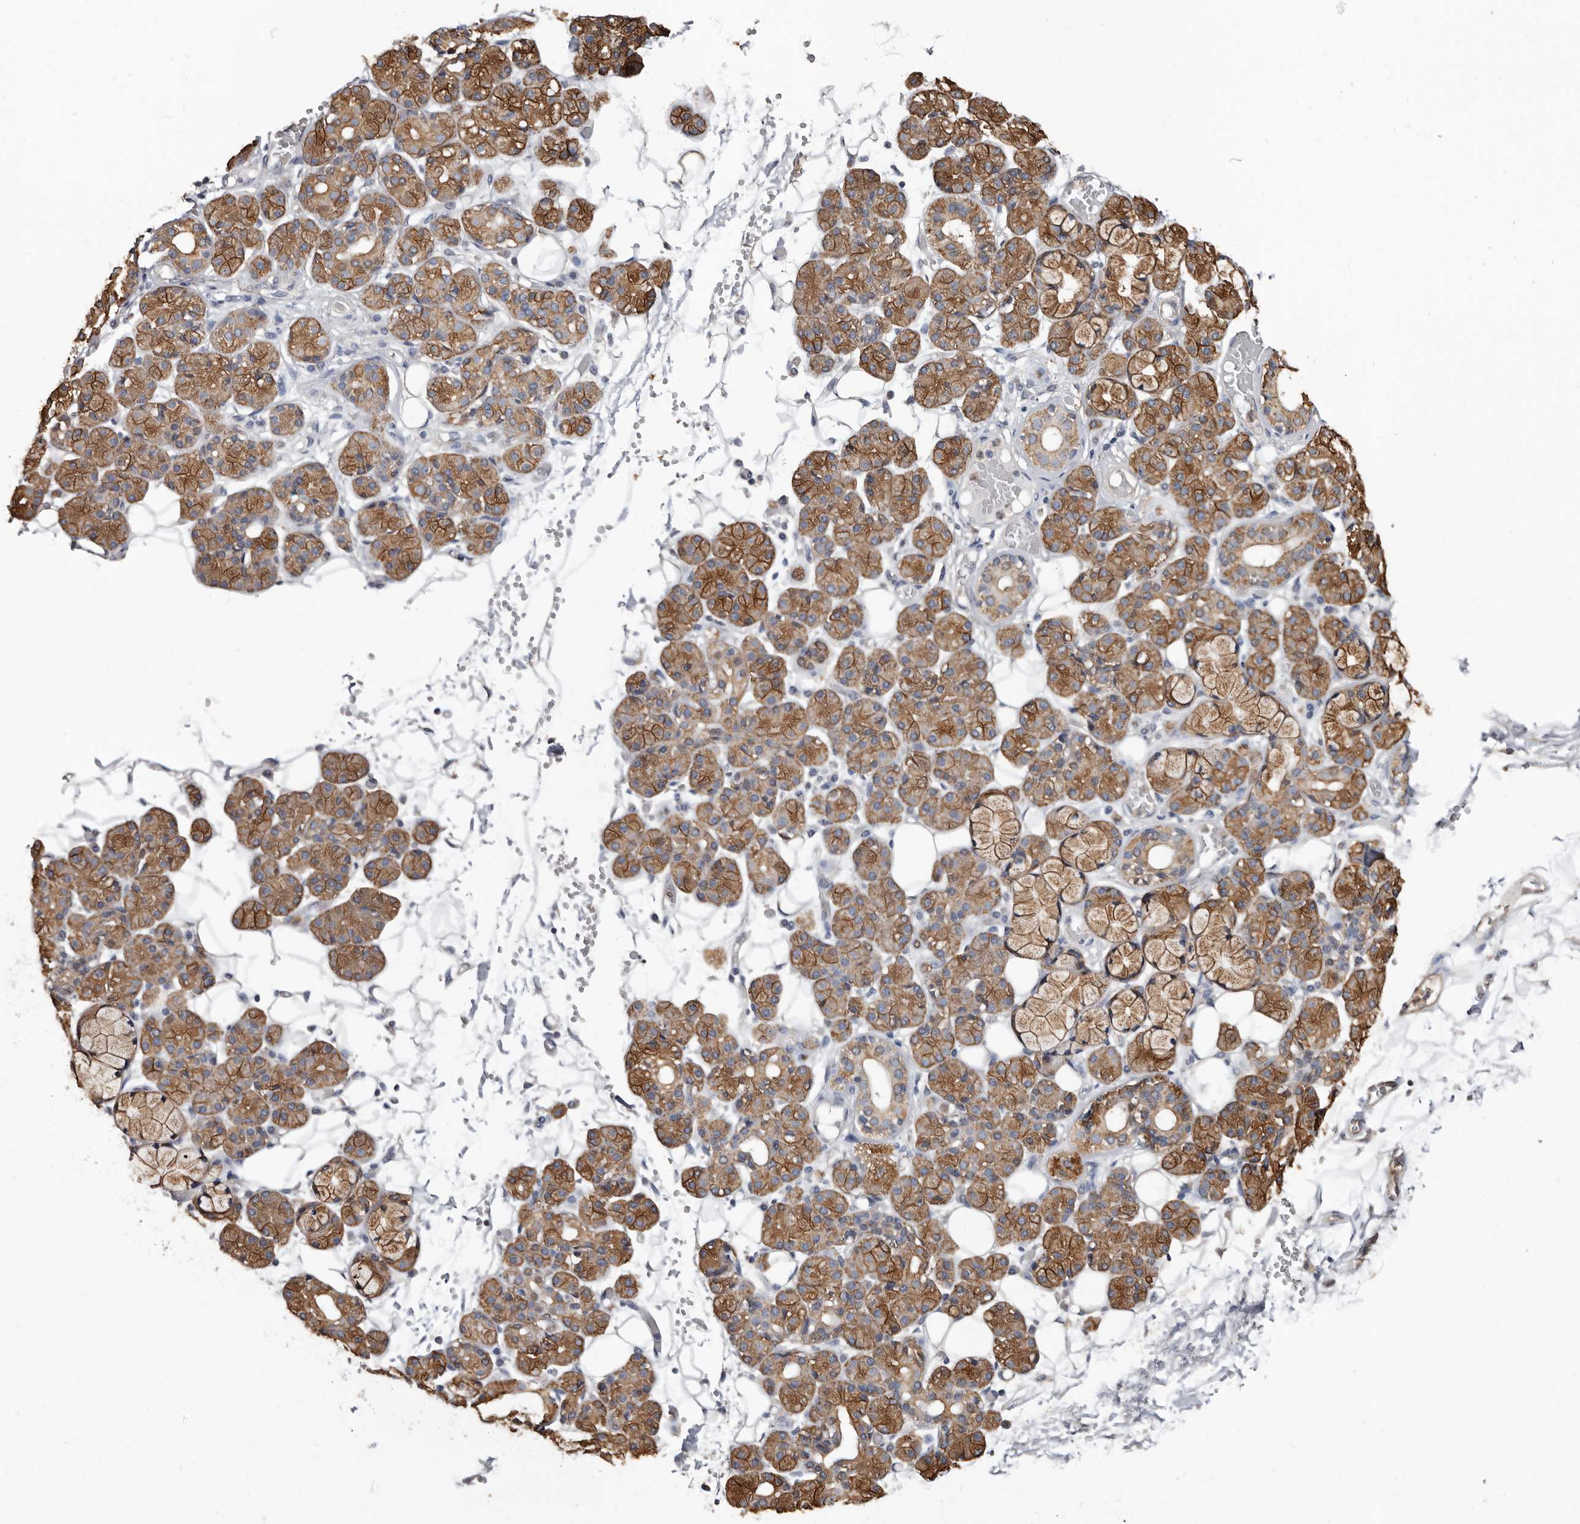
{"staining": {"intensity": "strong", "quantity": ">75%", "location": "cytoplasmic/membranous"}, "tissue": "salivary gland", "cell_type": "Glandular cells", "image_type": "normal", "snomed": [{"axis": "morphology", "description": "Normal tissue, NOS"}, {"axis": "topography", "description": "Salivary gland"}], "caption": "Normal salivary gland reveals strong cytoplasmic/membranous expression in about >75% of glandular cells (Stains: DAB (3,3'-diaminobenzidine) in brown, nuclei in blue, Microscopy: brightfield microscopy at high magnification)..", "gene": "MRPL18", "patient": {"sex": "male", "age": 63}}